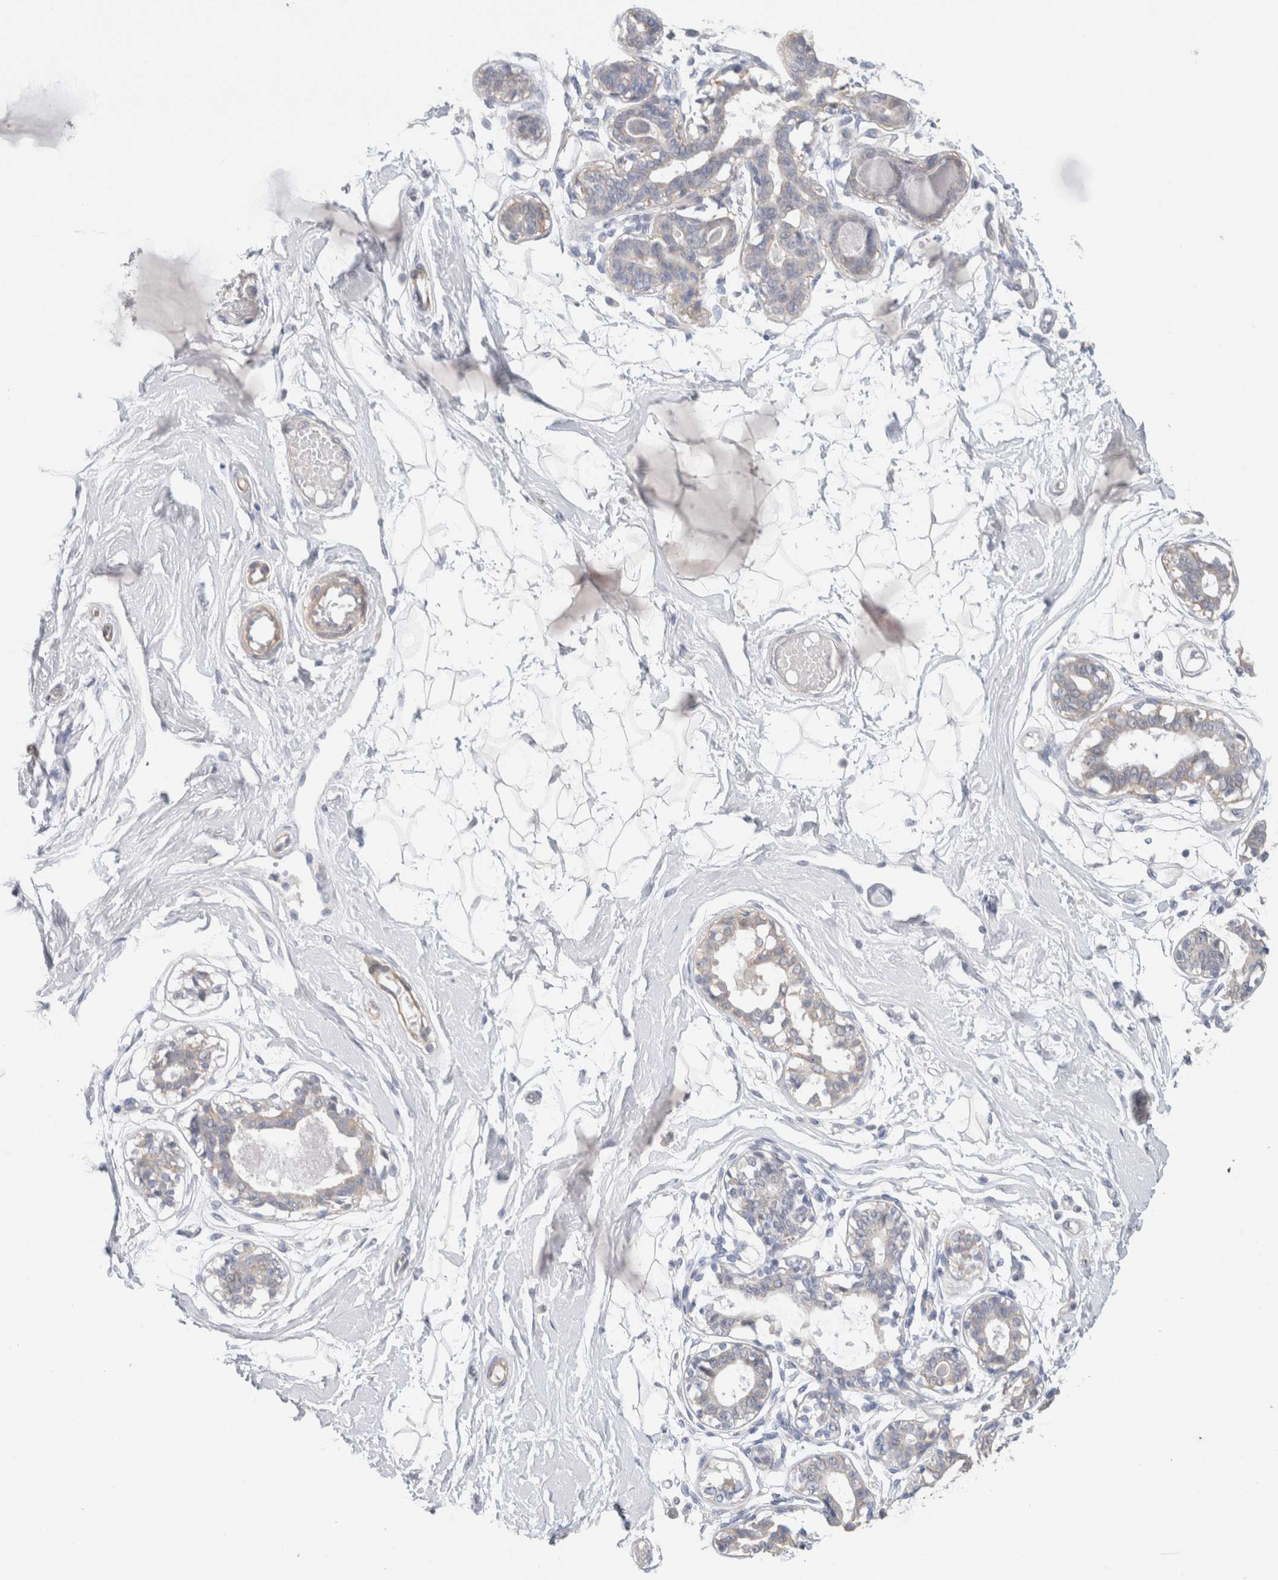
{"staining": {"intensity": "negative", "quantity": "none", "location": "none"}, "tissue": "breast", "cell_type": "Adipocytes", "image_type": "normal", "snomed": [{"axis": "morphology", "description": "Normal tissue, NOS"}, {"axis": "topography", "description": "Breast"}], "caption": "The immunohistochemistry photomicrograph has no significant expression in adipocytes of breast. (DAB IHC with hematoxylin counter stain).", "gene": "DMD", "patient": {"sex": "female", "age": 45}}